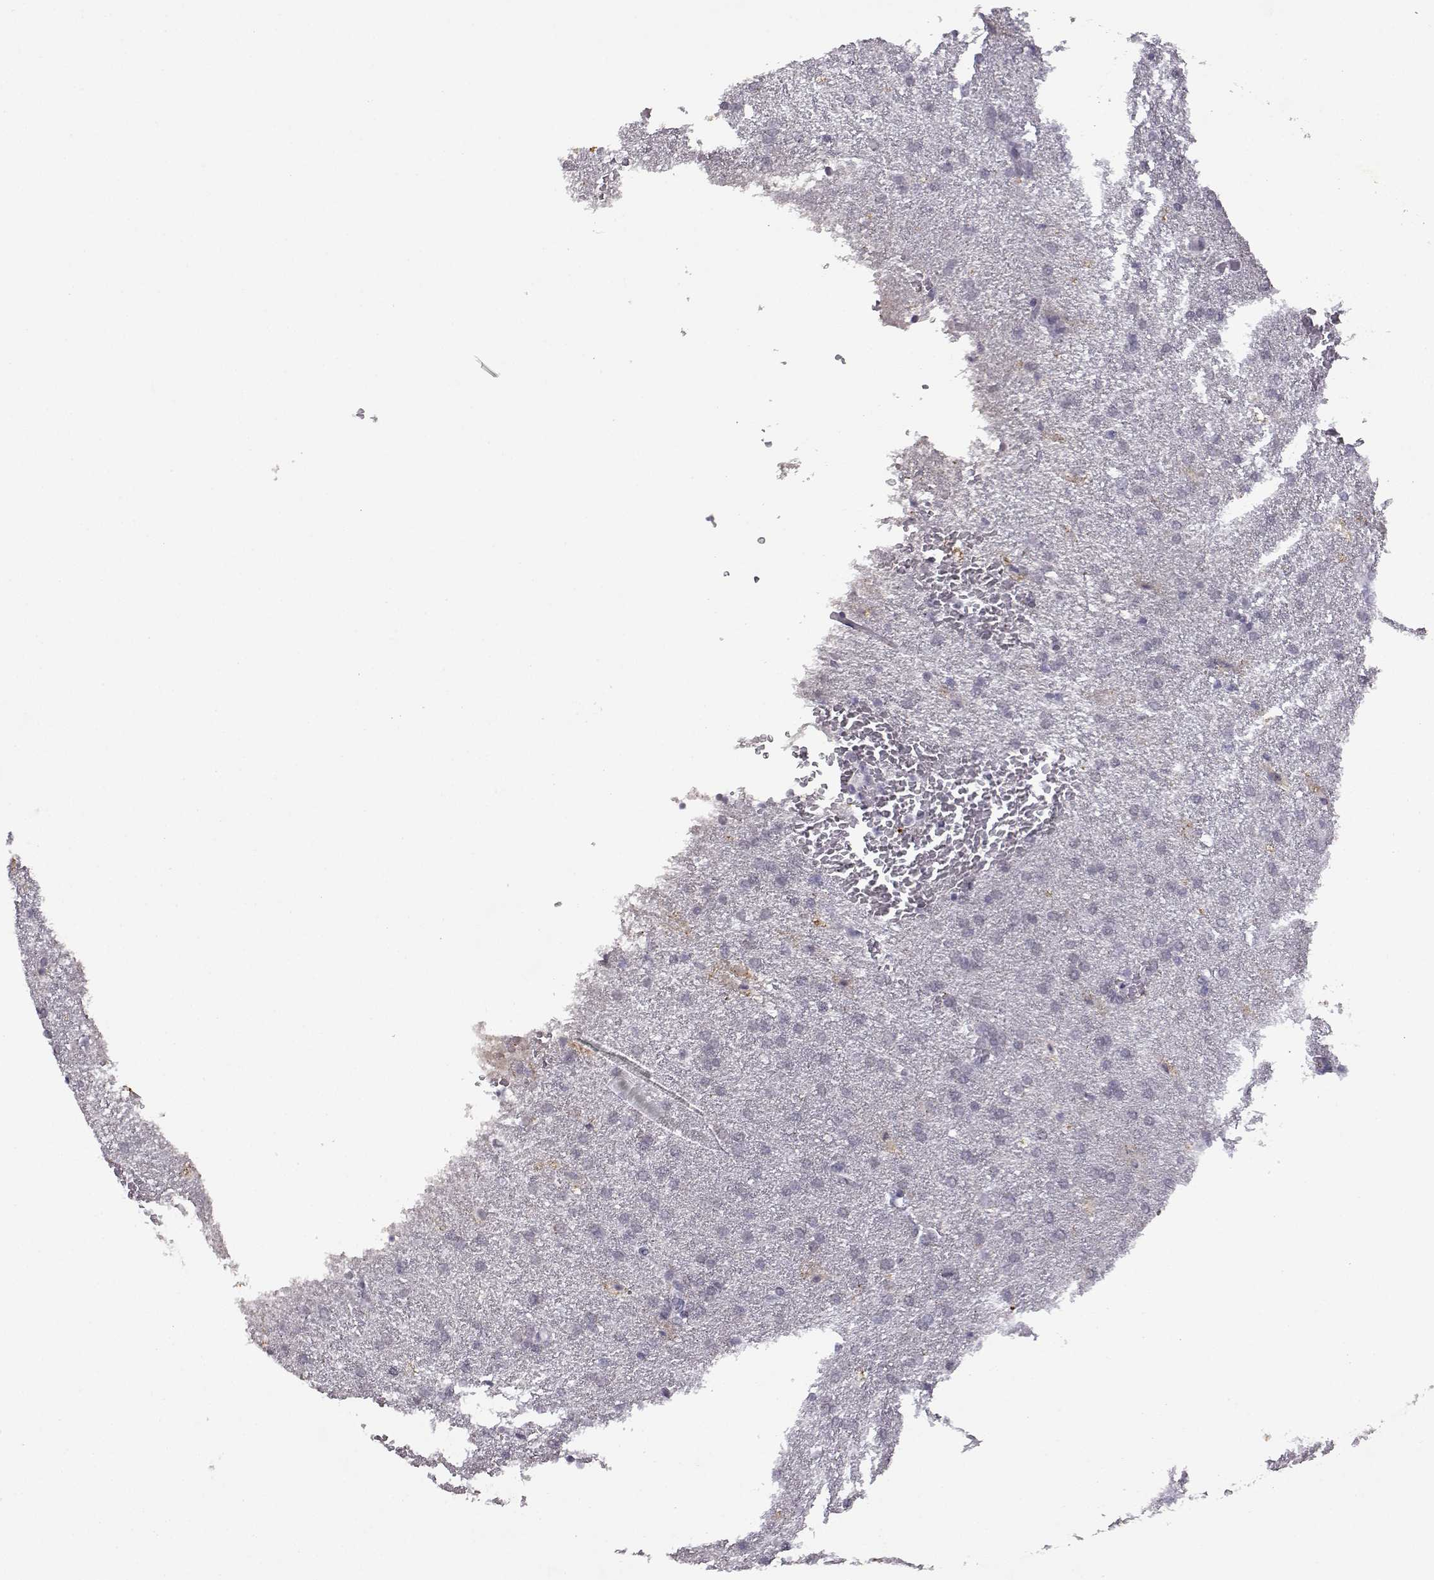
{"staining": {"intensity": "negative", "quantity": "none", "location": "none"}, "tissue": "glioma", "cell_type": "Tumor cells", "image_type": "cancer", "snomed": [{"axis": "morphology", "description": "Glioma, malignant, High grade"}, {"axis": "topography", "description": "Brain"}], "caption": "Human malignant high-grade glioma stained for a protein using IHC demonstrates no expression in tumor cells.", "gene": "VGF", "patient": {"sex": "male", "age": 68}}